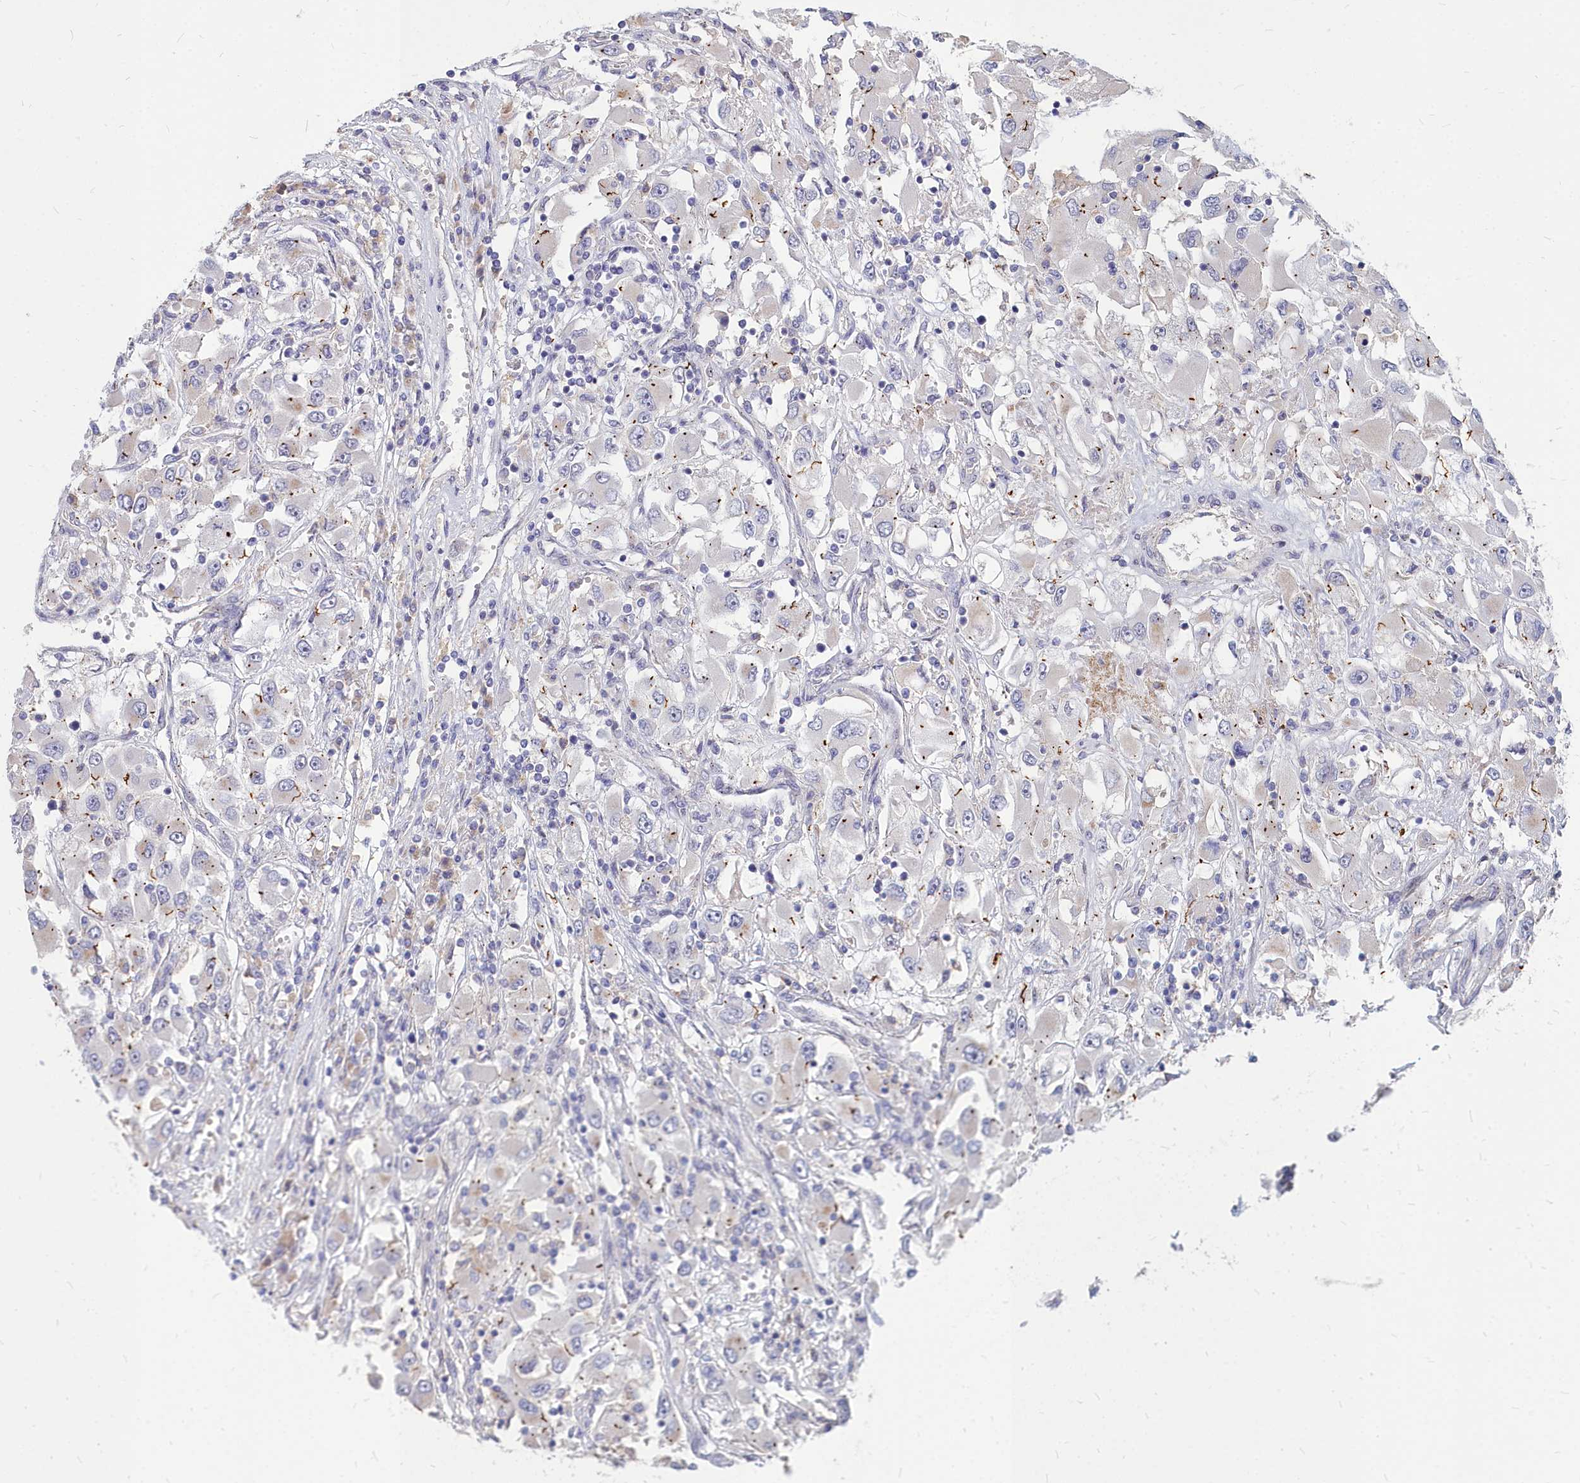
{"staining": {"intensity": "weak", "quantity": "25%-75%", "location": "cytoplasmic/membranous"}, "tissue": "renal cancer", "cell_type": "Tumor cells", "image_type": "cancer", "snomed": [{"axis": "morphology", "description": "Adenocarcinoma, NOS"}, {"axis": "topography", "description": "Kidney"}], "caption": "Immunohistochemical staining of human renal cancer (adenocarcinoma) reveals low levels of weak cytoplasmic/membranous expression in approximately 25%-75% of tumor cells. (Stains: DAB in brown, nuclei in blue, Microscopy: brightfield microscopy at high magnification).", "gene": "NOXA1", "patient": {"sex": "female", "age": 52}}